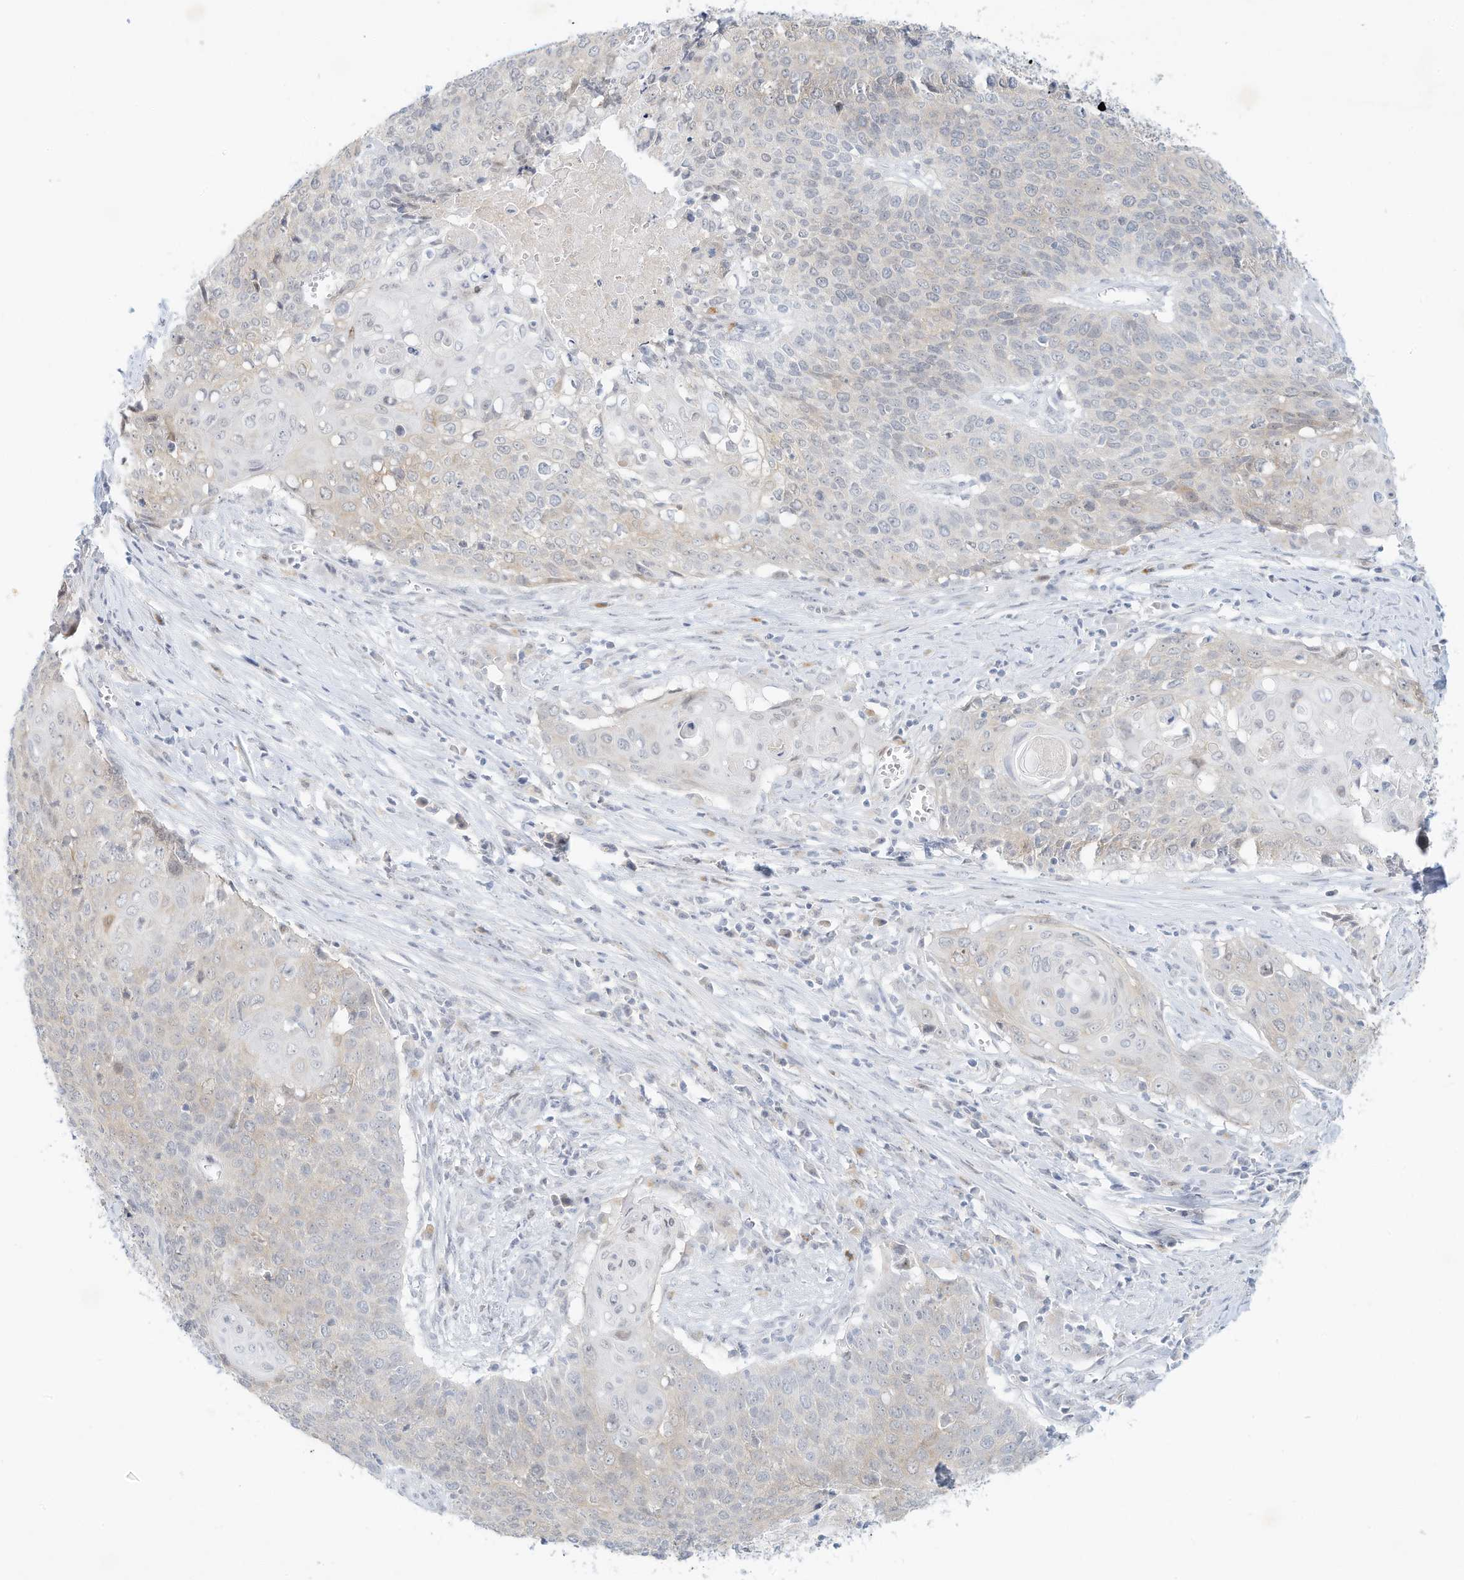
{"staining": {"intensity": "negative", "quantity": "none", "location": "none"}, "tissue": "cervical cancer", "cell_type": "Tumor cells", "image_type": "cancer", "snomed": [{"axis": "morphology", "description": "Squamous cell carcinoma, NOS"}, {"axis": "topography", "description": "Cervix"}], "caption": "An IHC photomicrograph of cervical cancer is shown. There is no staining in tumor cells of cervical cancer.", "gene": "PAK6", "patient": {"sex": "female", "age": 39}}